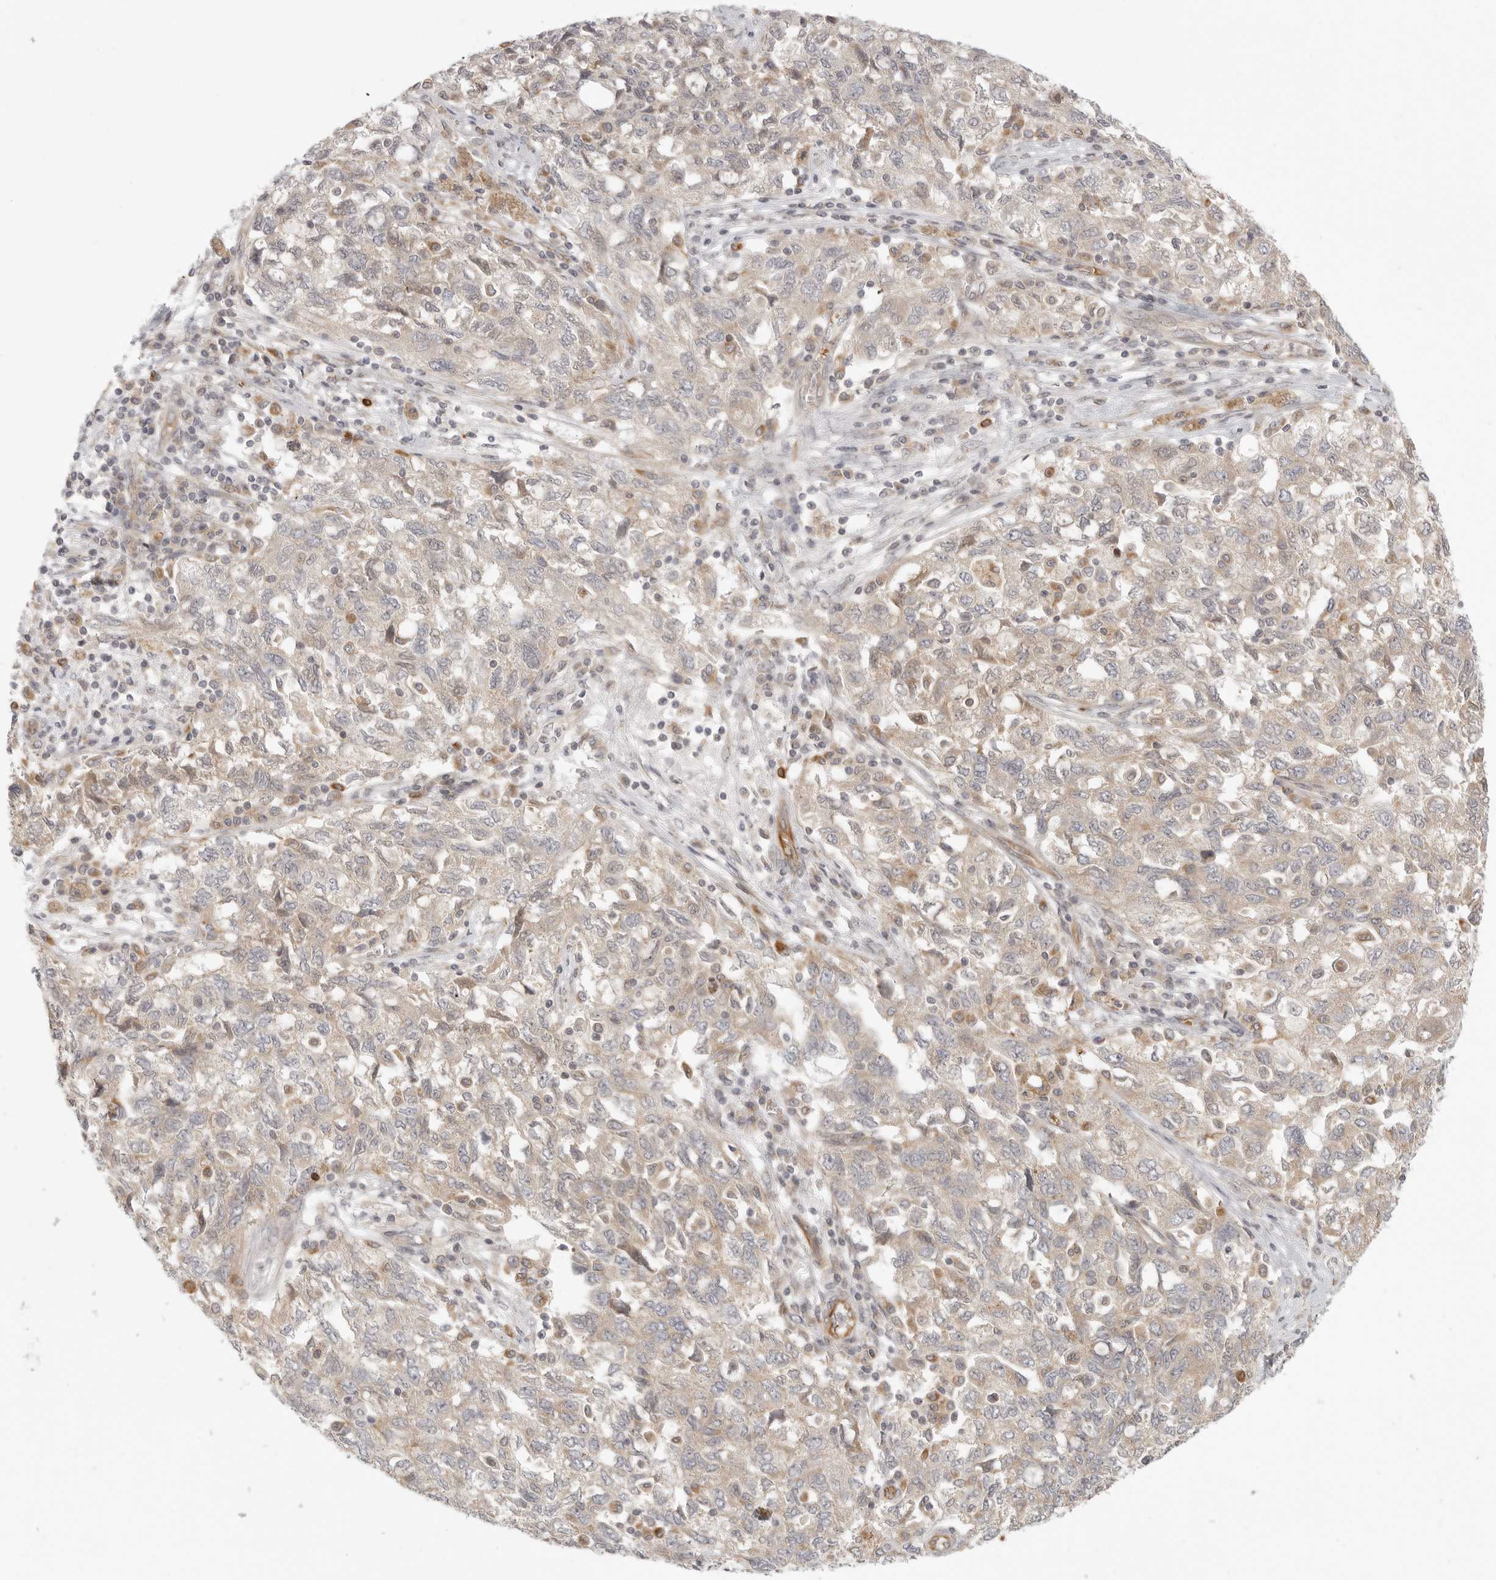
{"staining": {"intensity": "negative", "quantity": "none", "location": "none"}, "tissue": "ovarian cancer", "cell_type": "Tumor cells", "image_type": "cancer", "snomed": [{"axis": "morphology", "description": "Carcinoma, NOS"}, {"axis": "morphology", "description": "Cystadenocarcinoma, serous, NOS"}, {"axis": "topography", "description": "Ovary"}], "caption": "Immunohistochemistry (IHC) of carcinoma (ovarian) demonstrates no staining in tumor cells.", "gene": "CCPG1", "patient": {"sex": "female", "age": 69}}